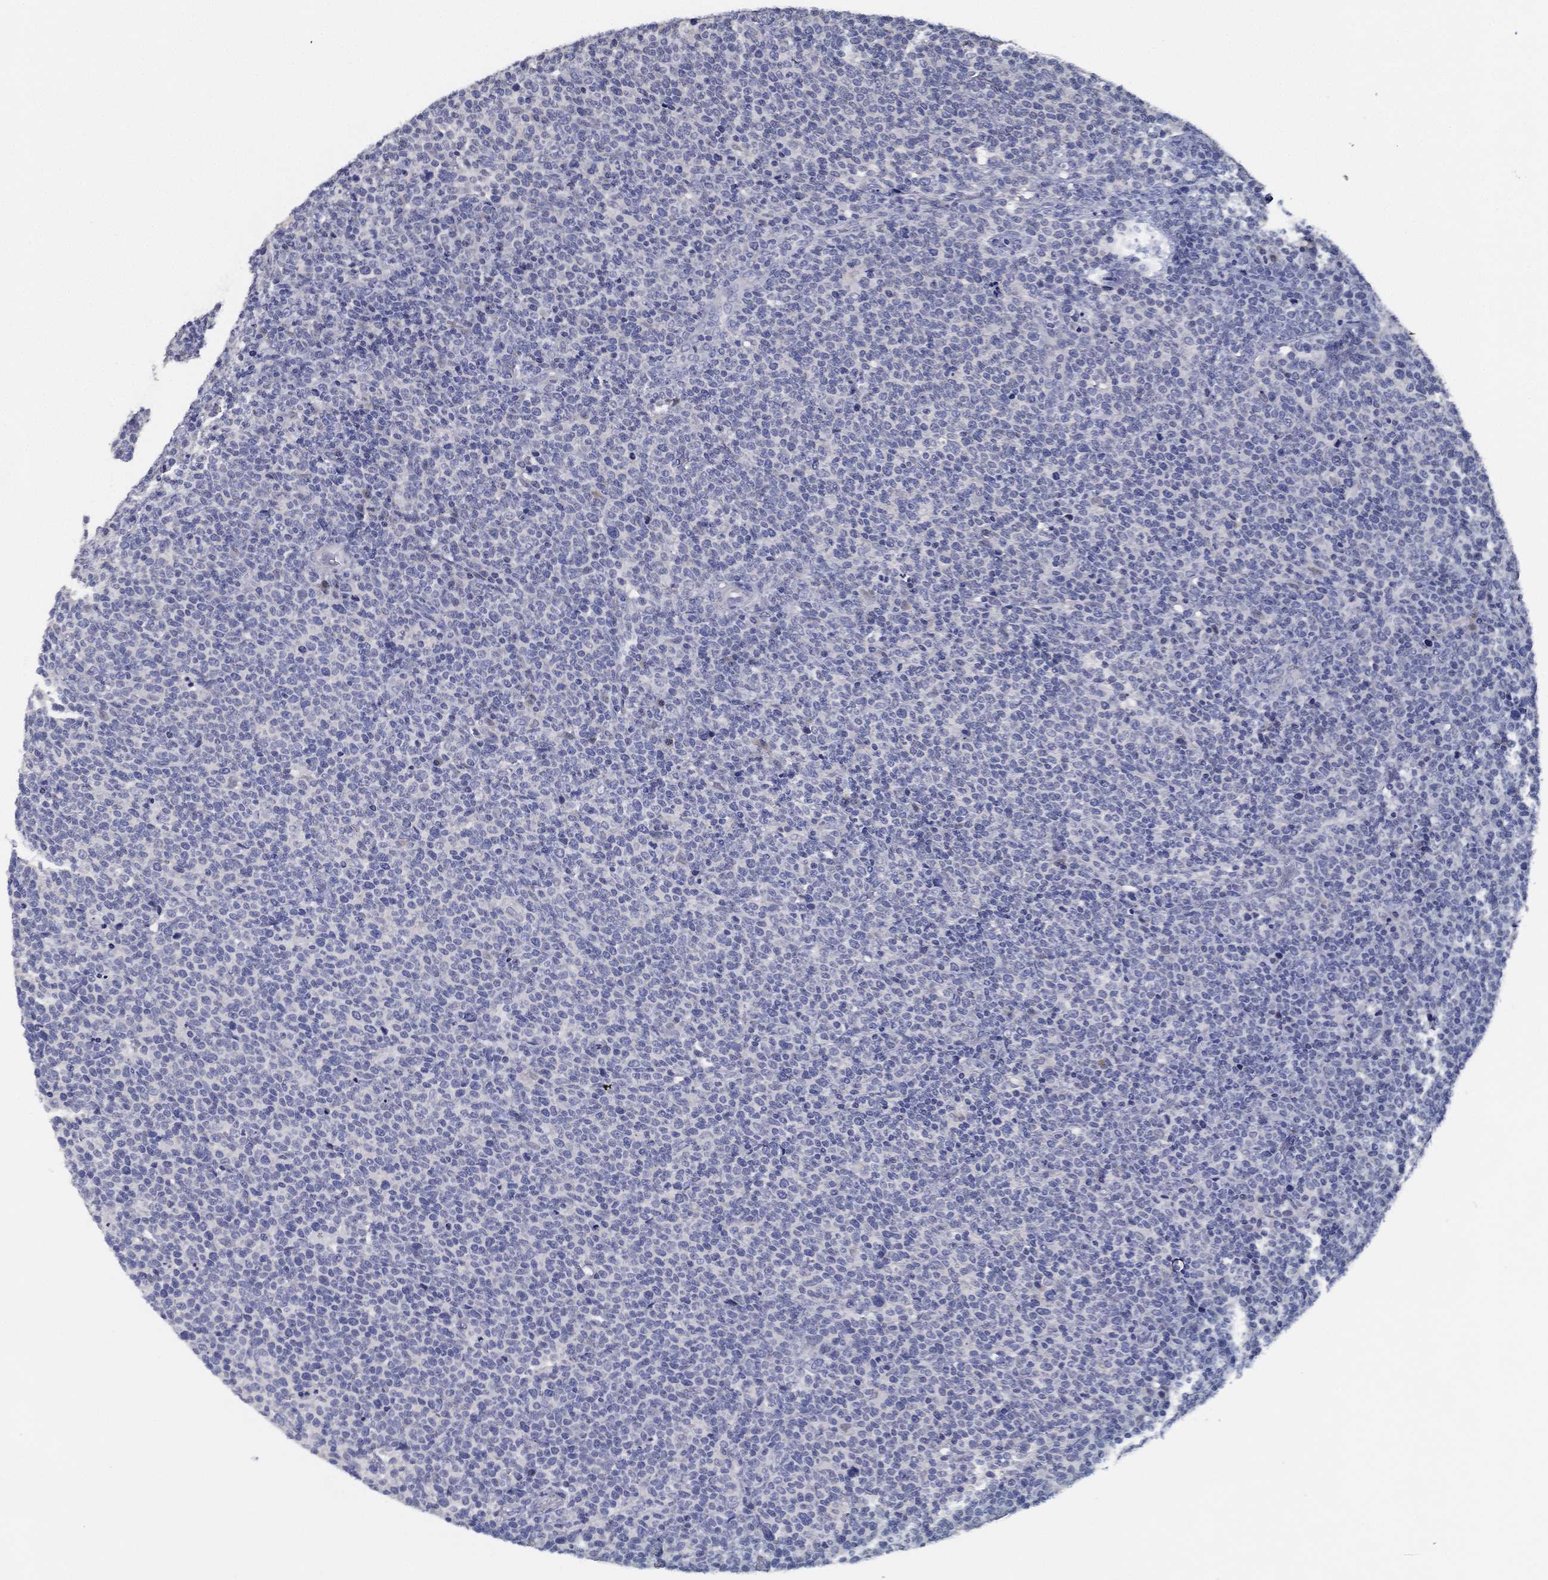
{"staining": {"intensity": "negative", "quantity": "none", "location": "none"}, "tissue": "lymphoma", "cell_type": "Tumor cells", "image_type": "cancer", "snomed": [{"axis": "morphology", "description": "Malignant lymphoma, non-Hodgkin's type, High grade"}, {"axis": "topography", "description": "Lymph node"}], "caption": "Tumor cells show no significant expression in lymphoma. (DAB IHC visualized using brightfield microscopy, high magnification).", "gene": "SLC13A4", "patient": {"sex": "male", "age": 61}}